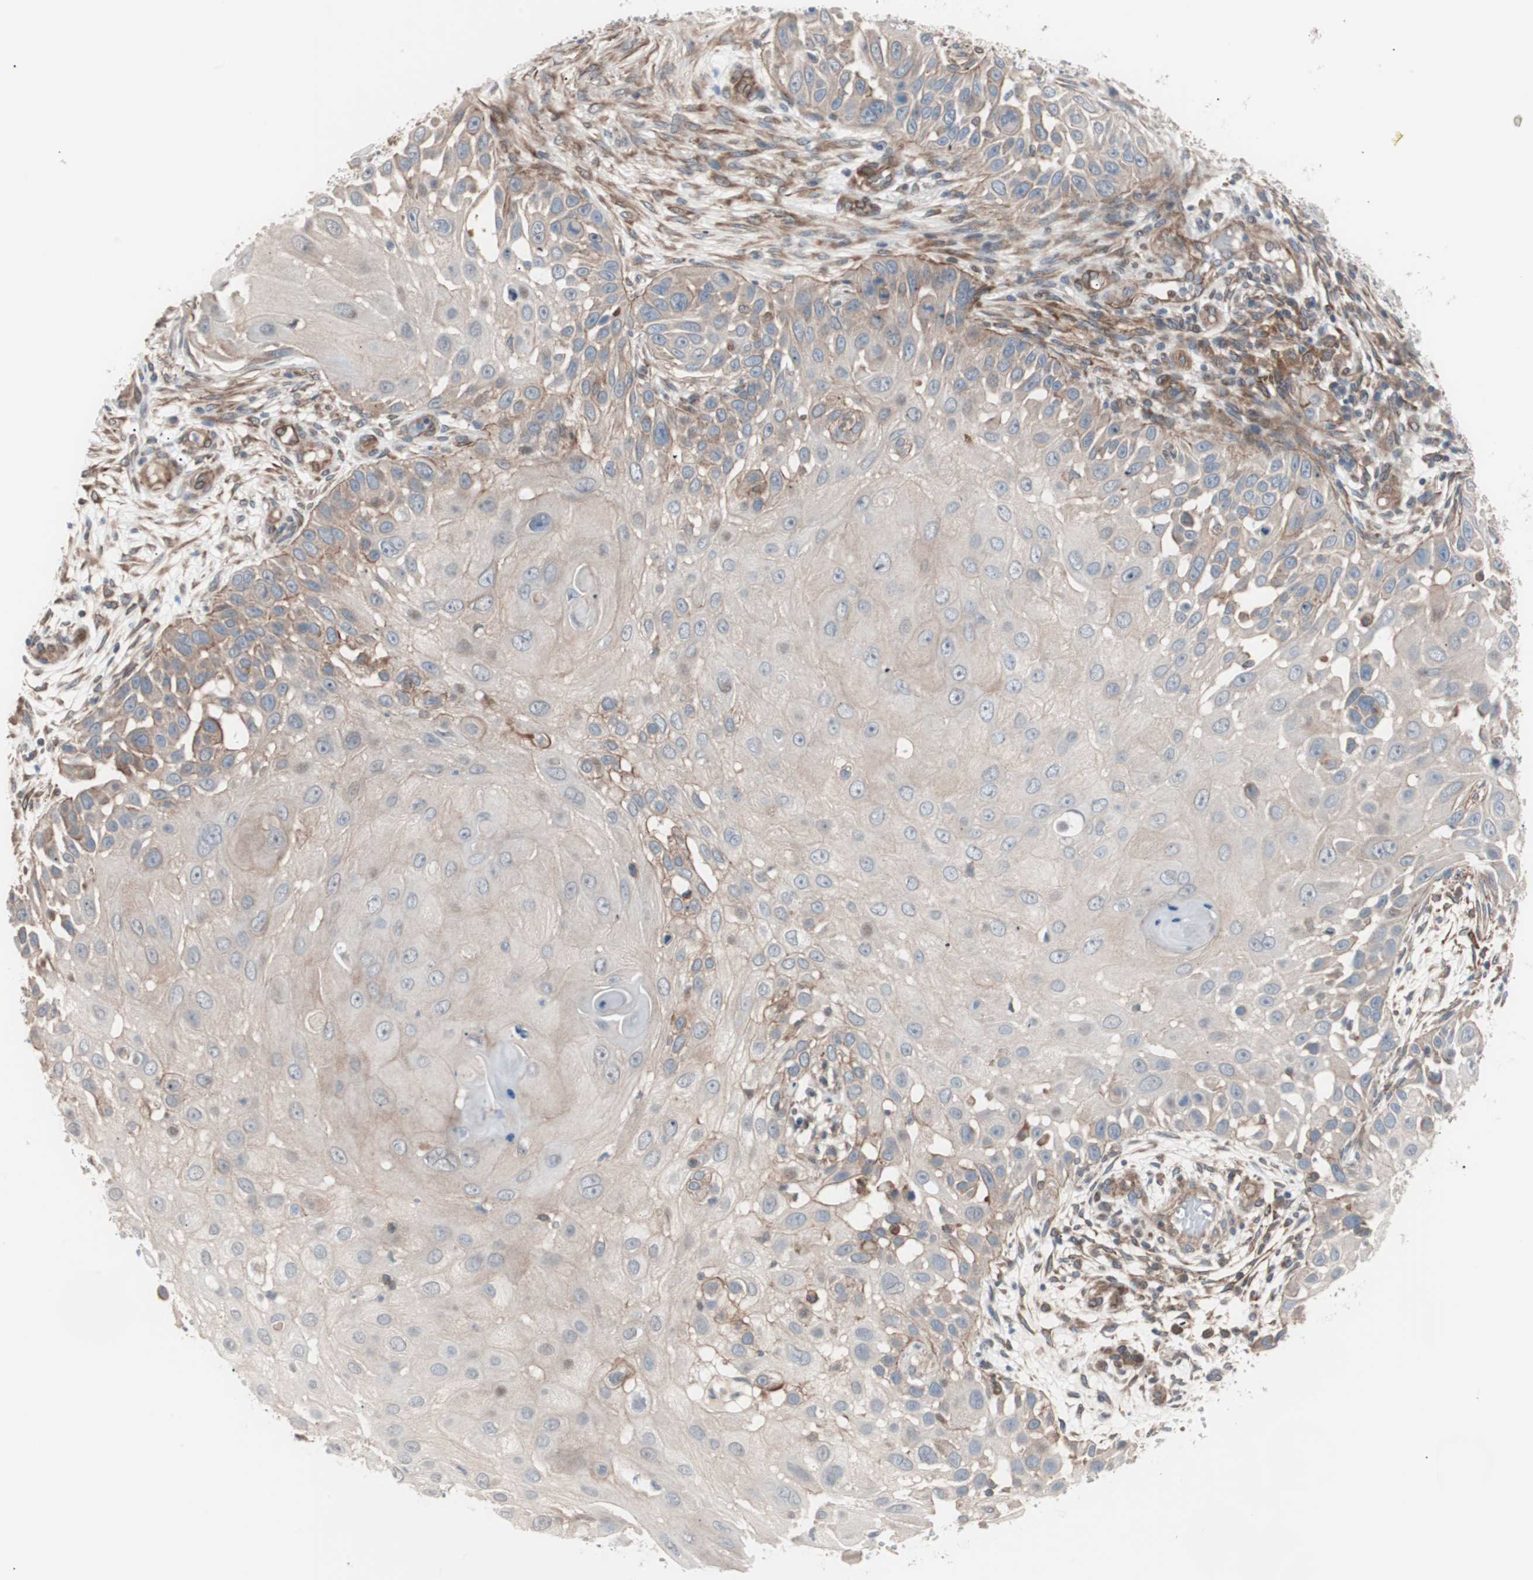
{"staining": {"intensity": "weak", "quantity": "25%-75%", "location": "cytoplasmic/membranous"}, "tissue": "skin cancer", "cell_type": "Tumor cells", "image_type": "cancer", "snomed": [{"axis": "morphology", "description": "Squamous cell carcinoma, NOS"}, {"axis": "topography", "description": "Skin"}], "caption": "The histopathology image reveals a brown stain indicating the presence of a protein in the cytoplasmic/membranous of tumor cells in skin cancer. Using DAB (3,3'-diaminobenzidine) (brown) and hematoxylin (blue) stains, captured at high magnification using brightfield microscopy.", "gene": "SMG1", "patient": {"sex": "female", "age": 44}}